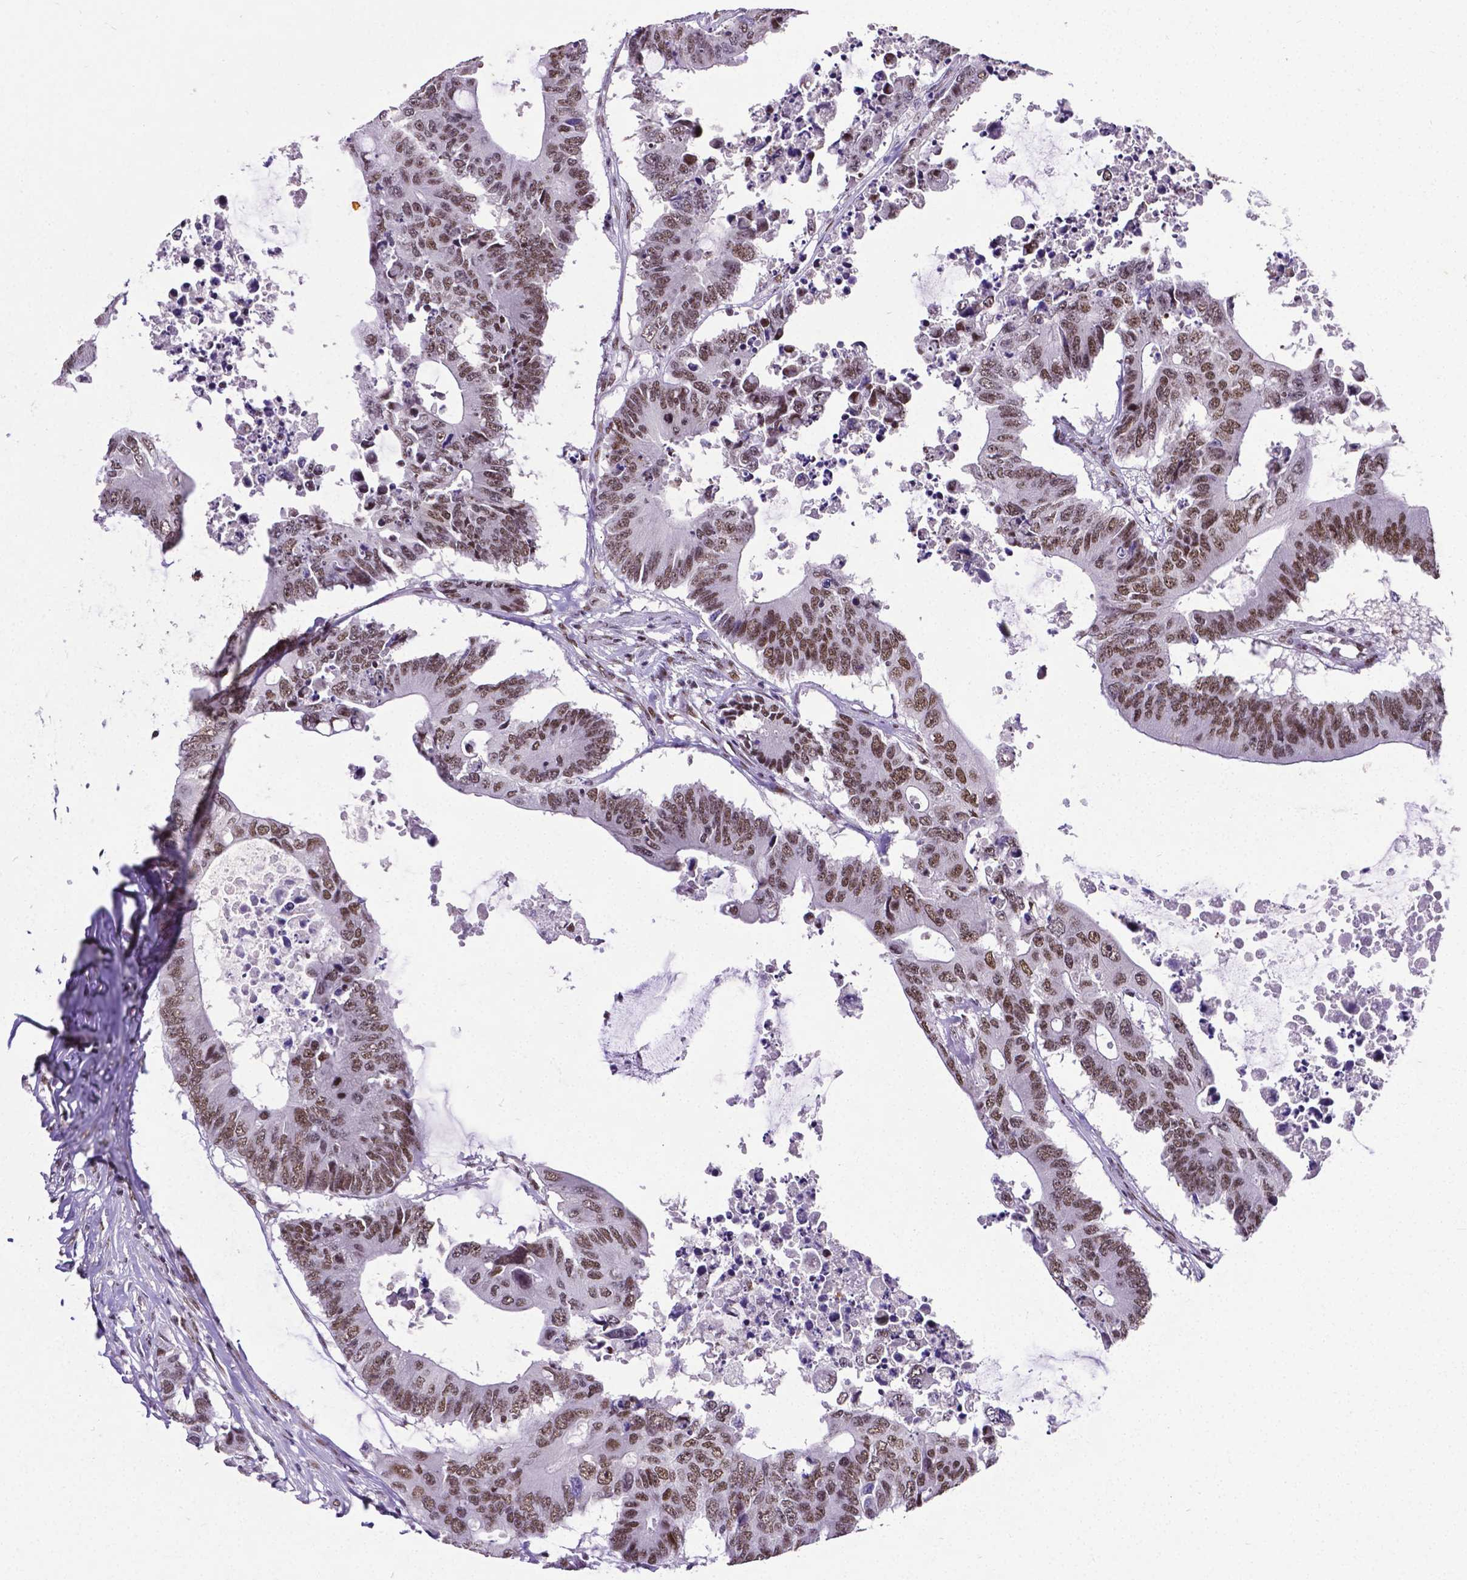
{"staining": {"intensity": "moderate", "quantity": ">75%", "location": "nuclear"}, "tissue": "colorectal cancer", "cell_type": "Tumor cells", "image_type": "cancer", "snomed": [{"axis": "morphology", "description": "Adenocarcinoma, NOS"}, {"axis": "topography", "description": "Colon"}], "caption": "Colorectal cancer was stained to show a protein in brown. There is medium levels of moderate nuclear positivity in about >75% of tumor cells. The staining is performed using DAB brown chromogen to label protein expression. The nuclei are counter-stained blue using hematoxylin.", "gene": "REST", "patient": {"sex": "male", "age": 71}}